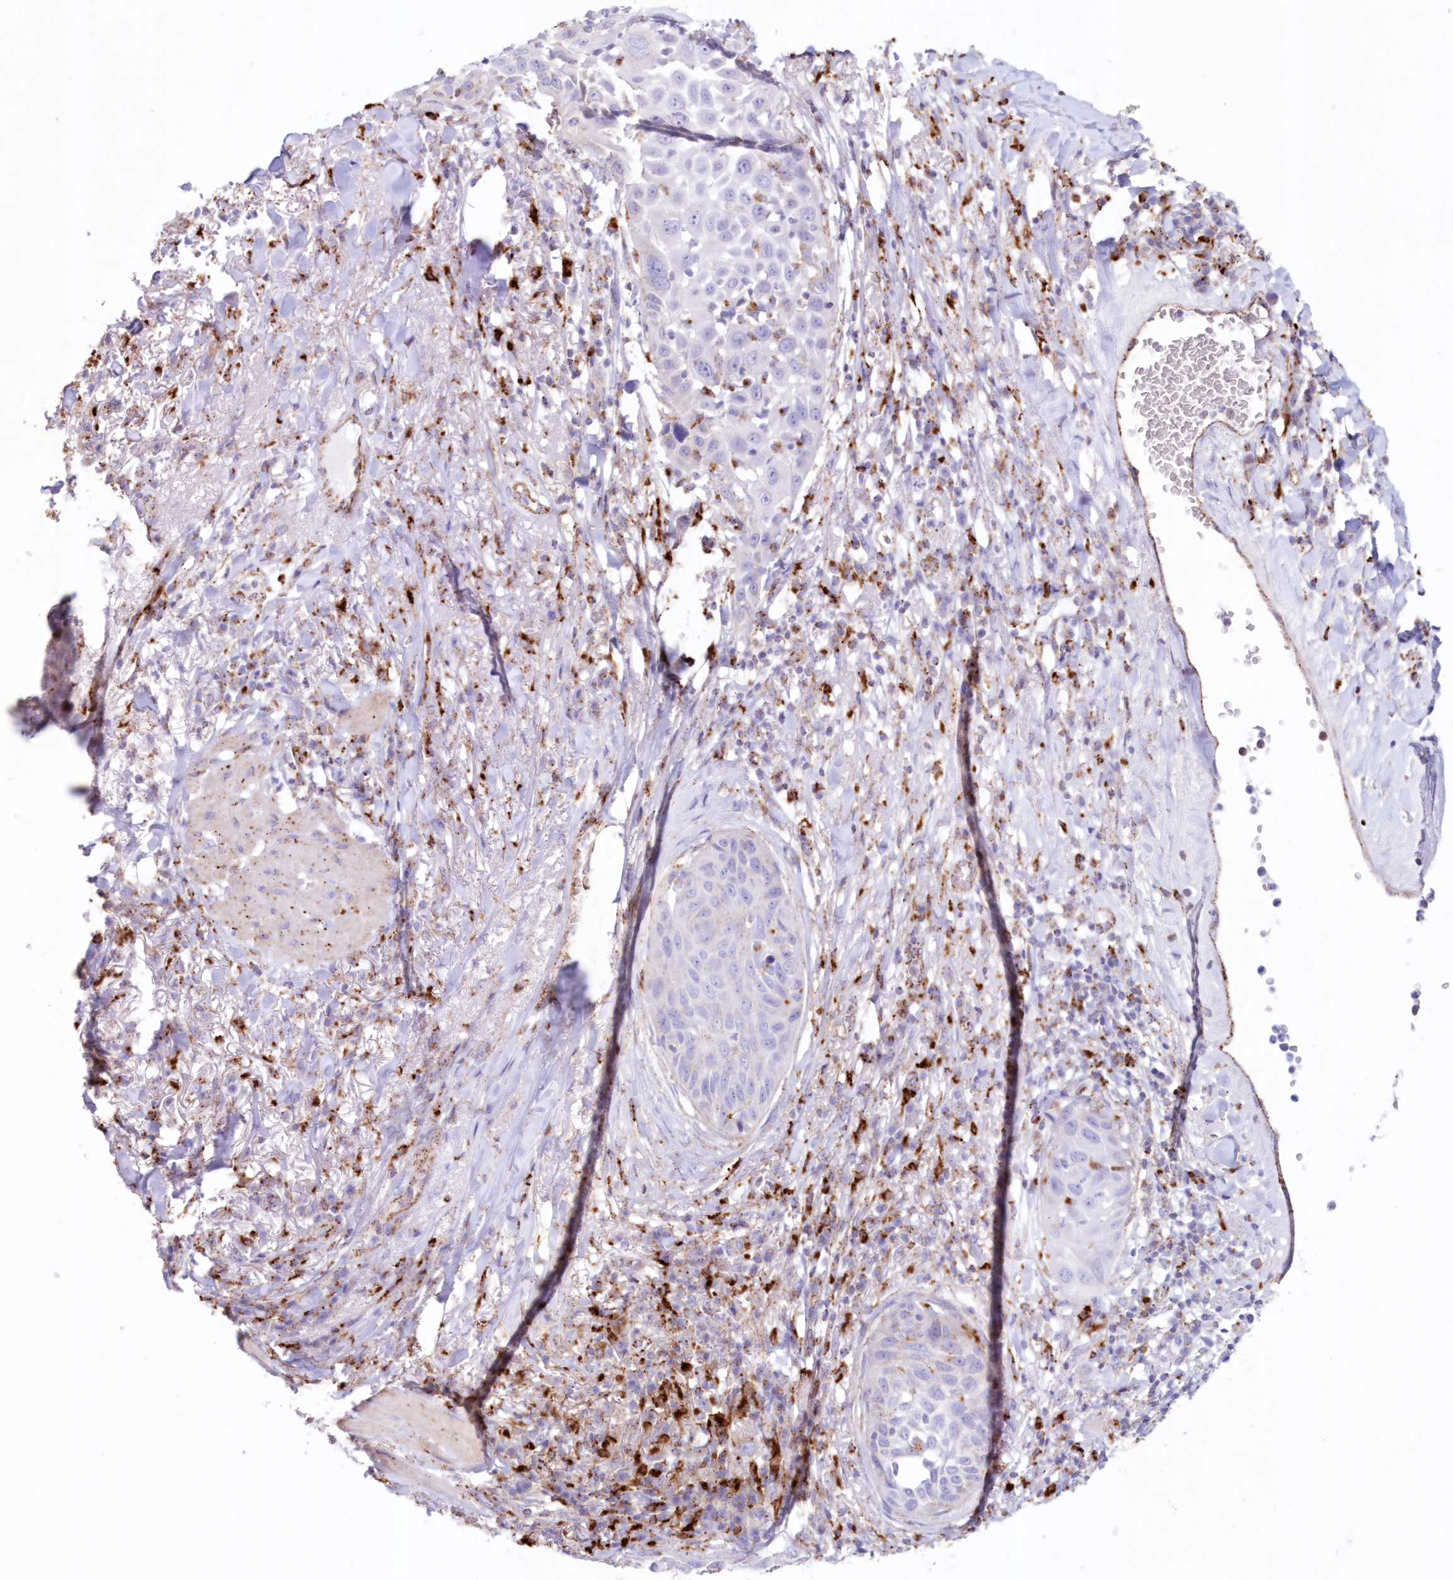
{"staining": {"intensity": "negative", "quantity": "none", "location": "none"}, "tissue": "skin cancer", "cell_type": "Tumor cells", "image_type": "cancer", "snomed": [{"axis": "morphology", "description": "Squamous cell carcinoma, NOS"}, {"axis": "topography", "description": "Skin"}], "caption": "Tumor cells show no significant expression in squamous cell carcinoma (skin).", "gene": "TPP1", "patient": {"sex": "female", "age": 44}}